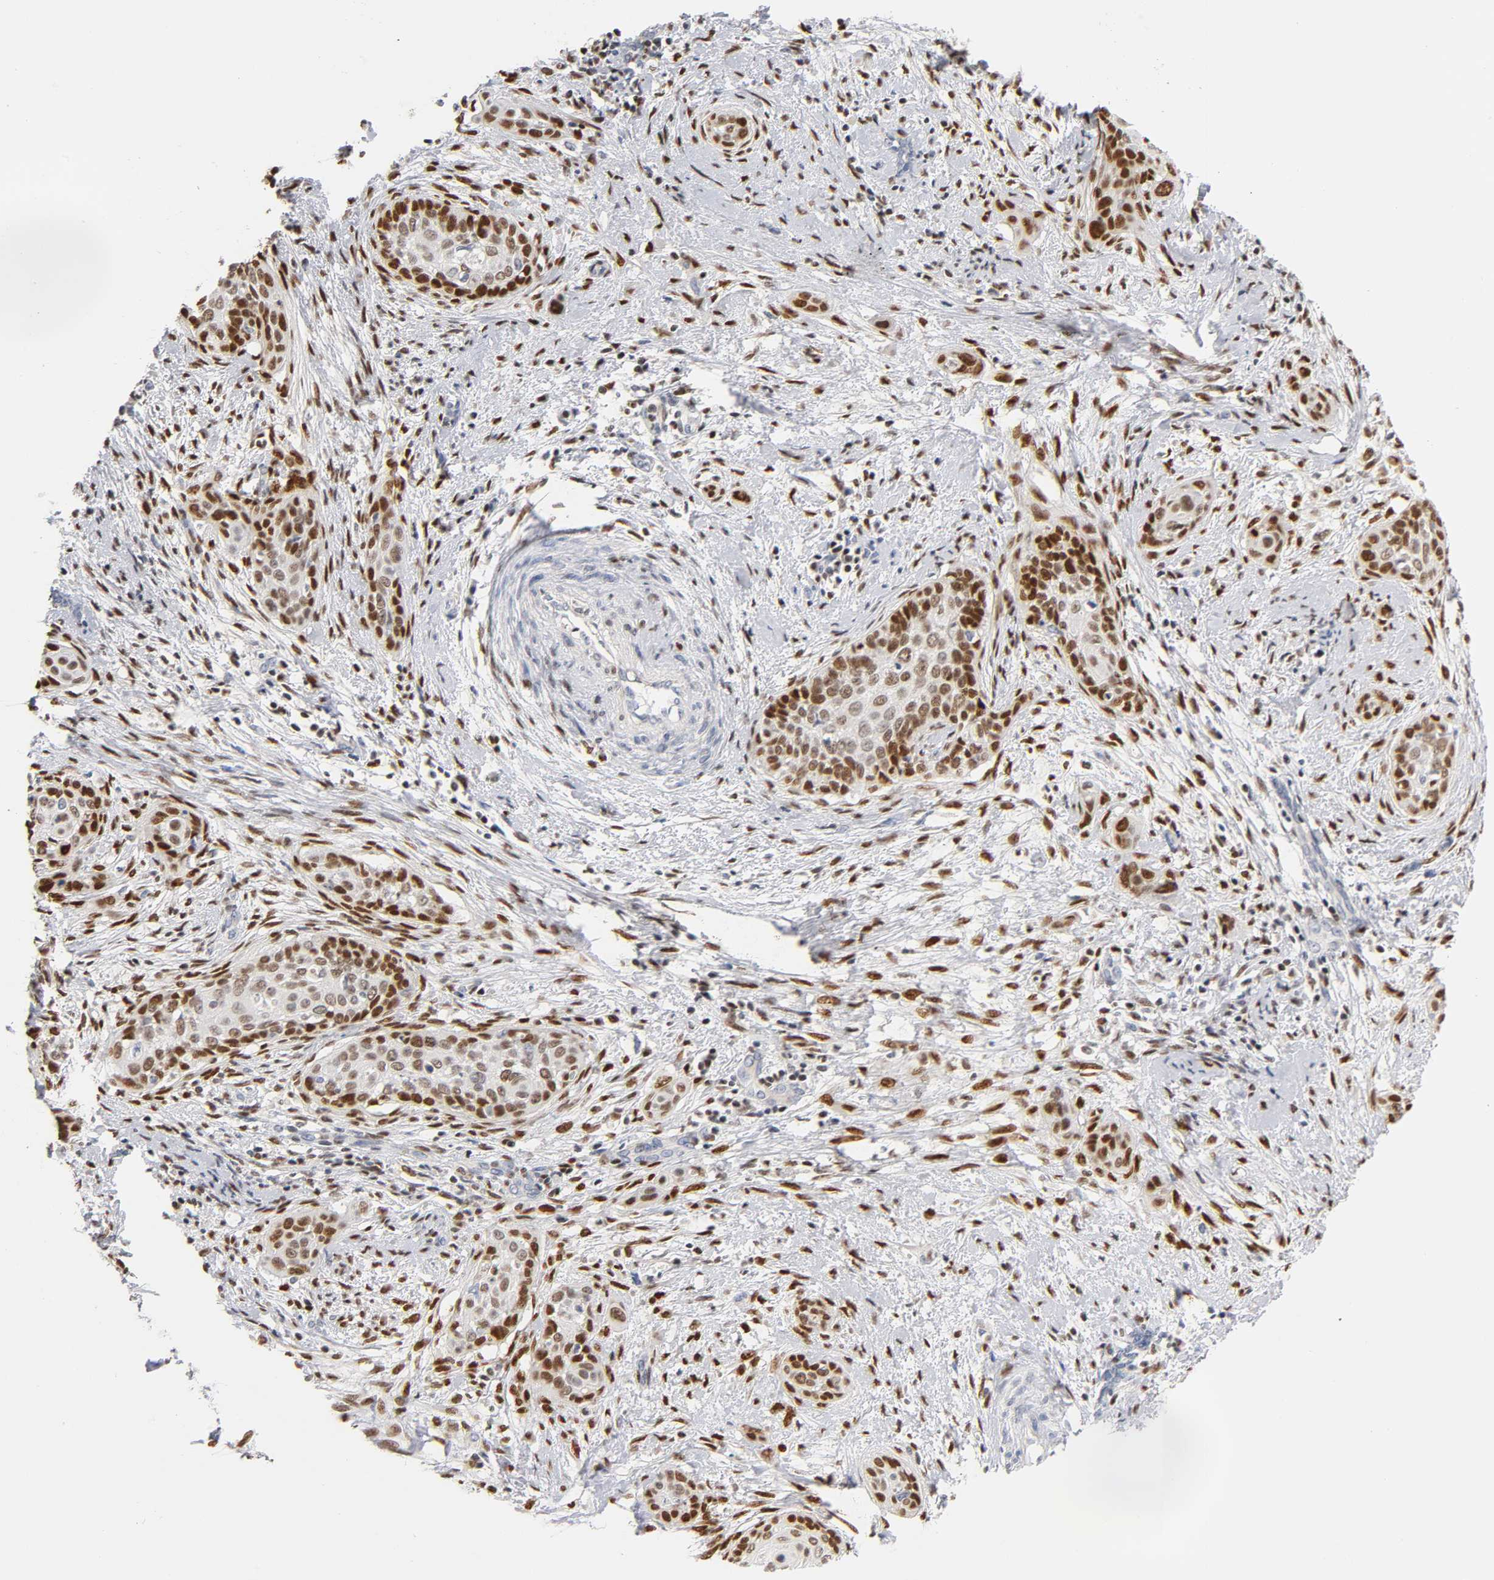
{"staining": {"intensity": "moderate", "quantity": ">75%", "location": "nuclear"}, "tissue": "cervical cancer", "cell_type": "Tumor cells", "image_type": "cancer", "snomed": [{"axis": "morphology", "description": "Squamous cell carcinoma, NOS"}, {"axis": "topography", "description": "Cervix"}], "caption": "An image of cervical cancer (squamous cell carcinoma) stained for a protein reveals moderate nuclear brown staining in tumor cells.", "gene": "RUNX1", "patient": {"sex": "female", "age": 33}}